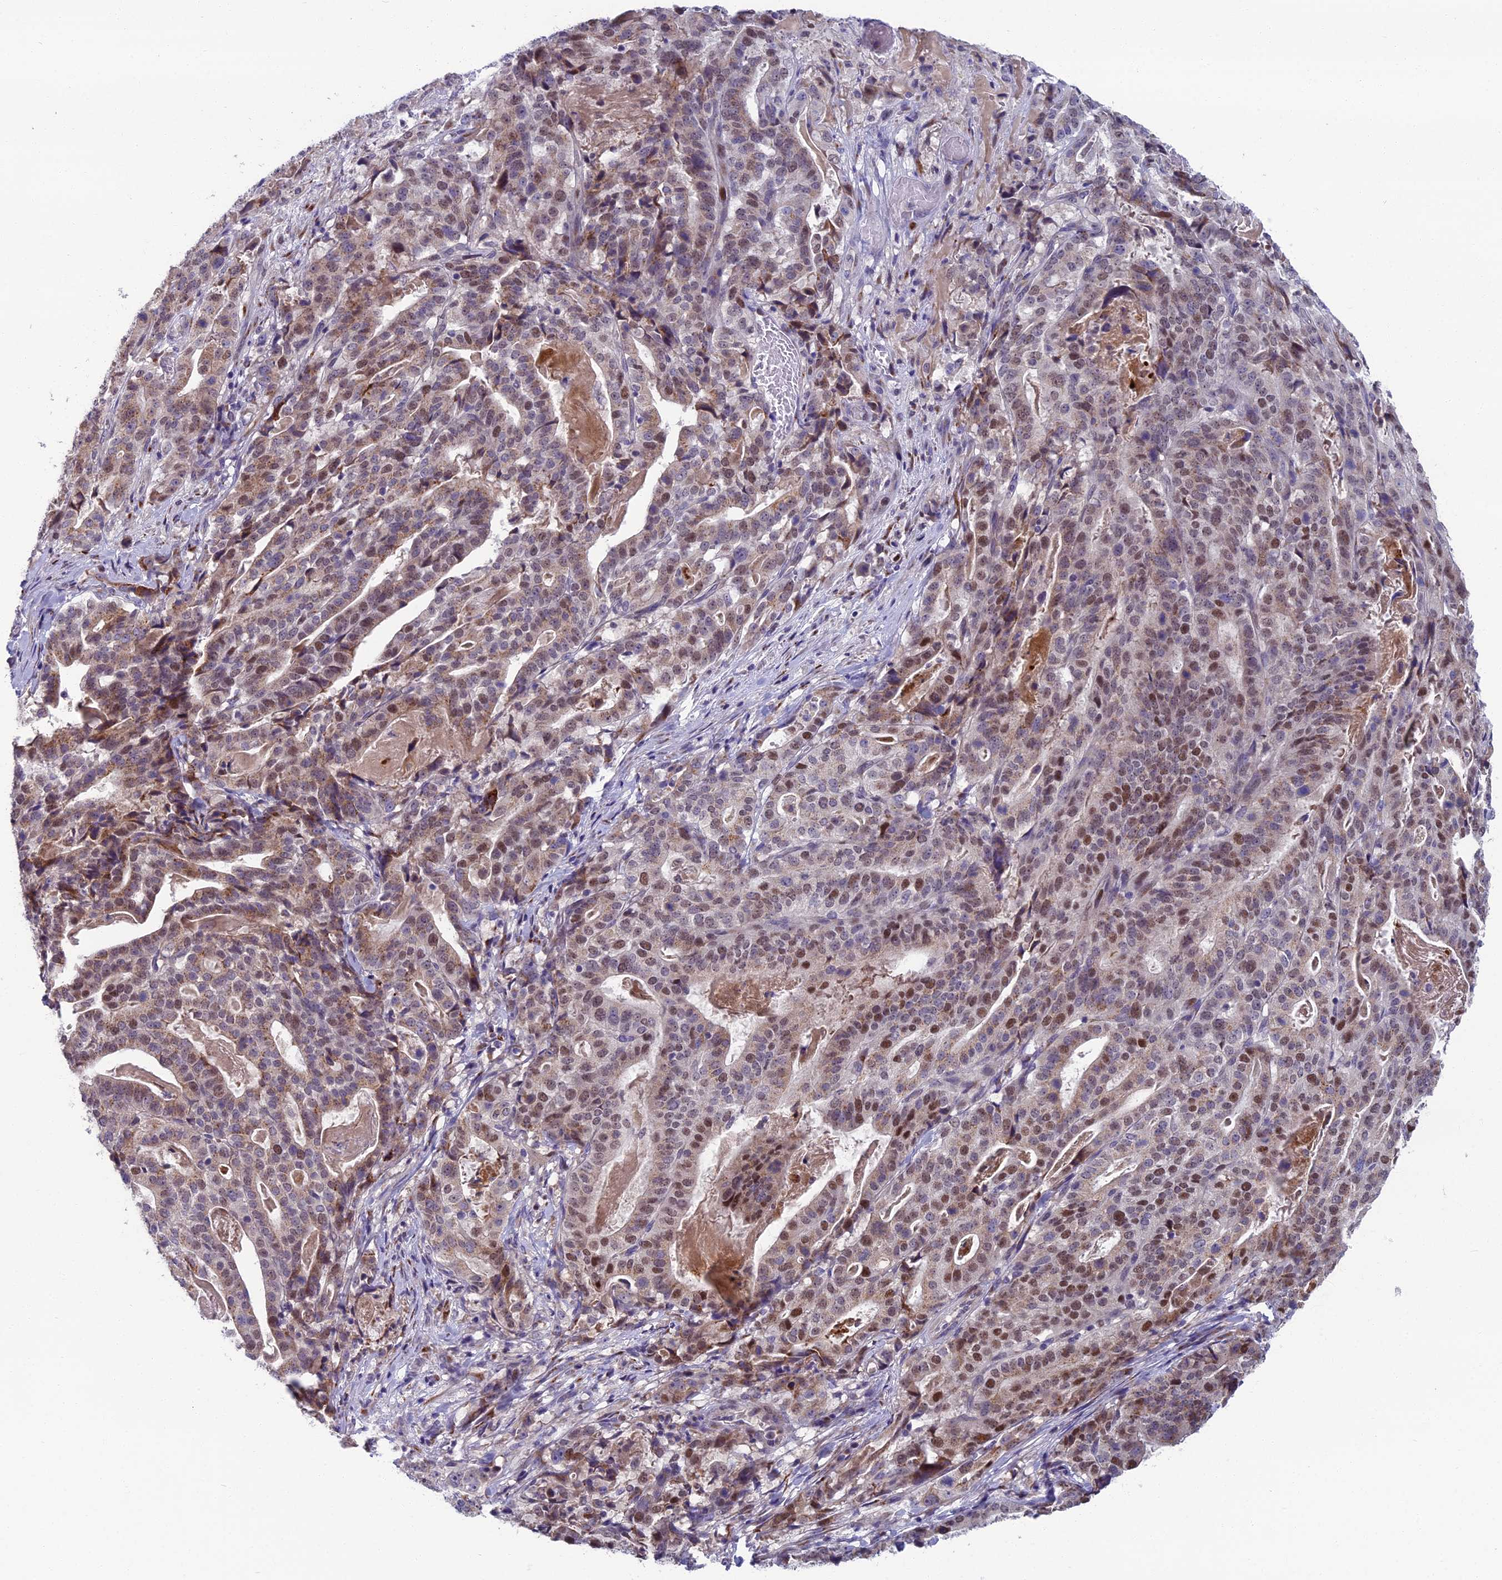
{"staining": {"intensity": "moderate", "quantity": "25%-75%", "location": "nuclear"}, "tissue": "stomach cancer", "cell_type": "Tumor cells", "image_type": "cancer", "snomed": [{"axis": "morphology", "description": "Adenocarcinoma, NOS"}, {"axis": "topography", "description": "Stomach"}], "caption": "A photomicrograph showing moderate nuclear staining in approximately 25%-75% of tumor cells in stomach adenocarcinoma, as visualized by brown immunohistochemical staining.", "gene": "LIG1", "patient": {"sex": "male", "age": 48}}